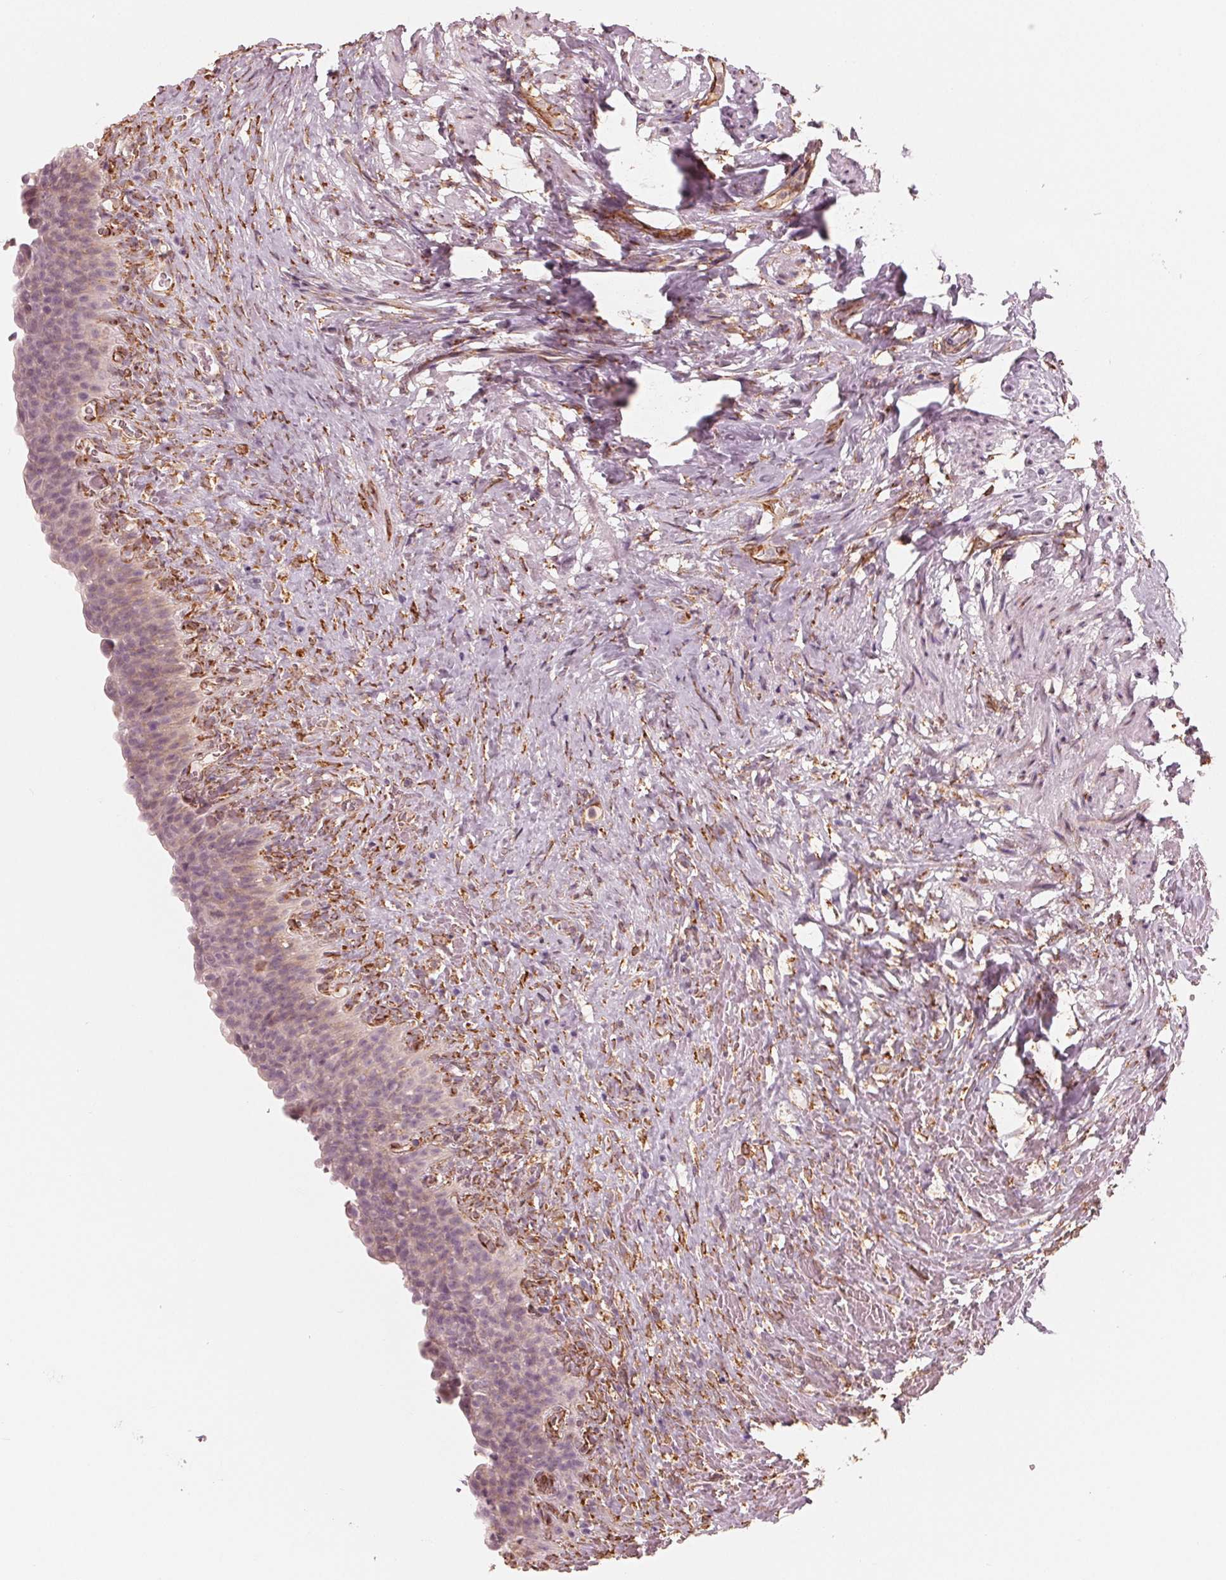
{"staining": {"intensity": "weak", "quantity": "<25%", "location": "cytoplasmic/membranous"}, "tissue": "urinary bladder", "cell_type": "Urothelial cells", "image_type": "normal", "snomed": [{"axis": "morphology", "description": "Normal tissue, NOS"}, {"axis": "topography", "description": "Urinary bladder"}, {"axis": "topography", "description": "Prostate"}], "caption": "This is an immunohistochemistry histopathology image of benign urinary bladder. There is no positivity in urothelial cells.", "gene": "IKBIP", "patient": {"sex": "male", "age": 76}}